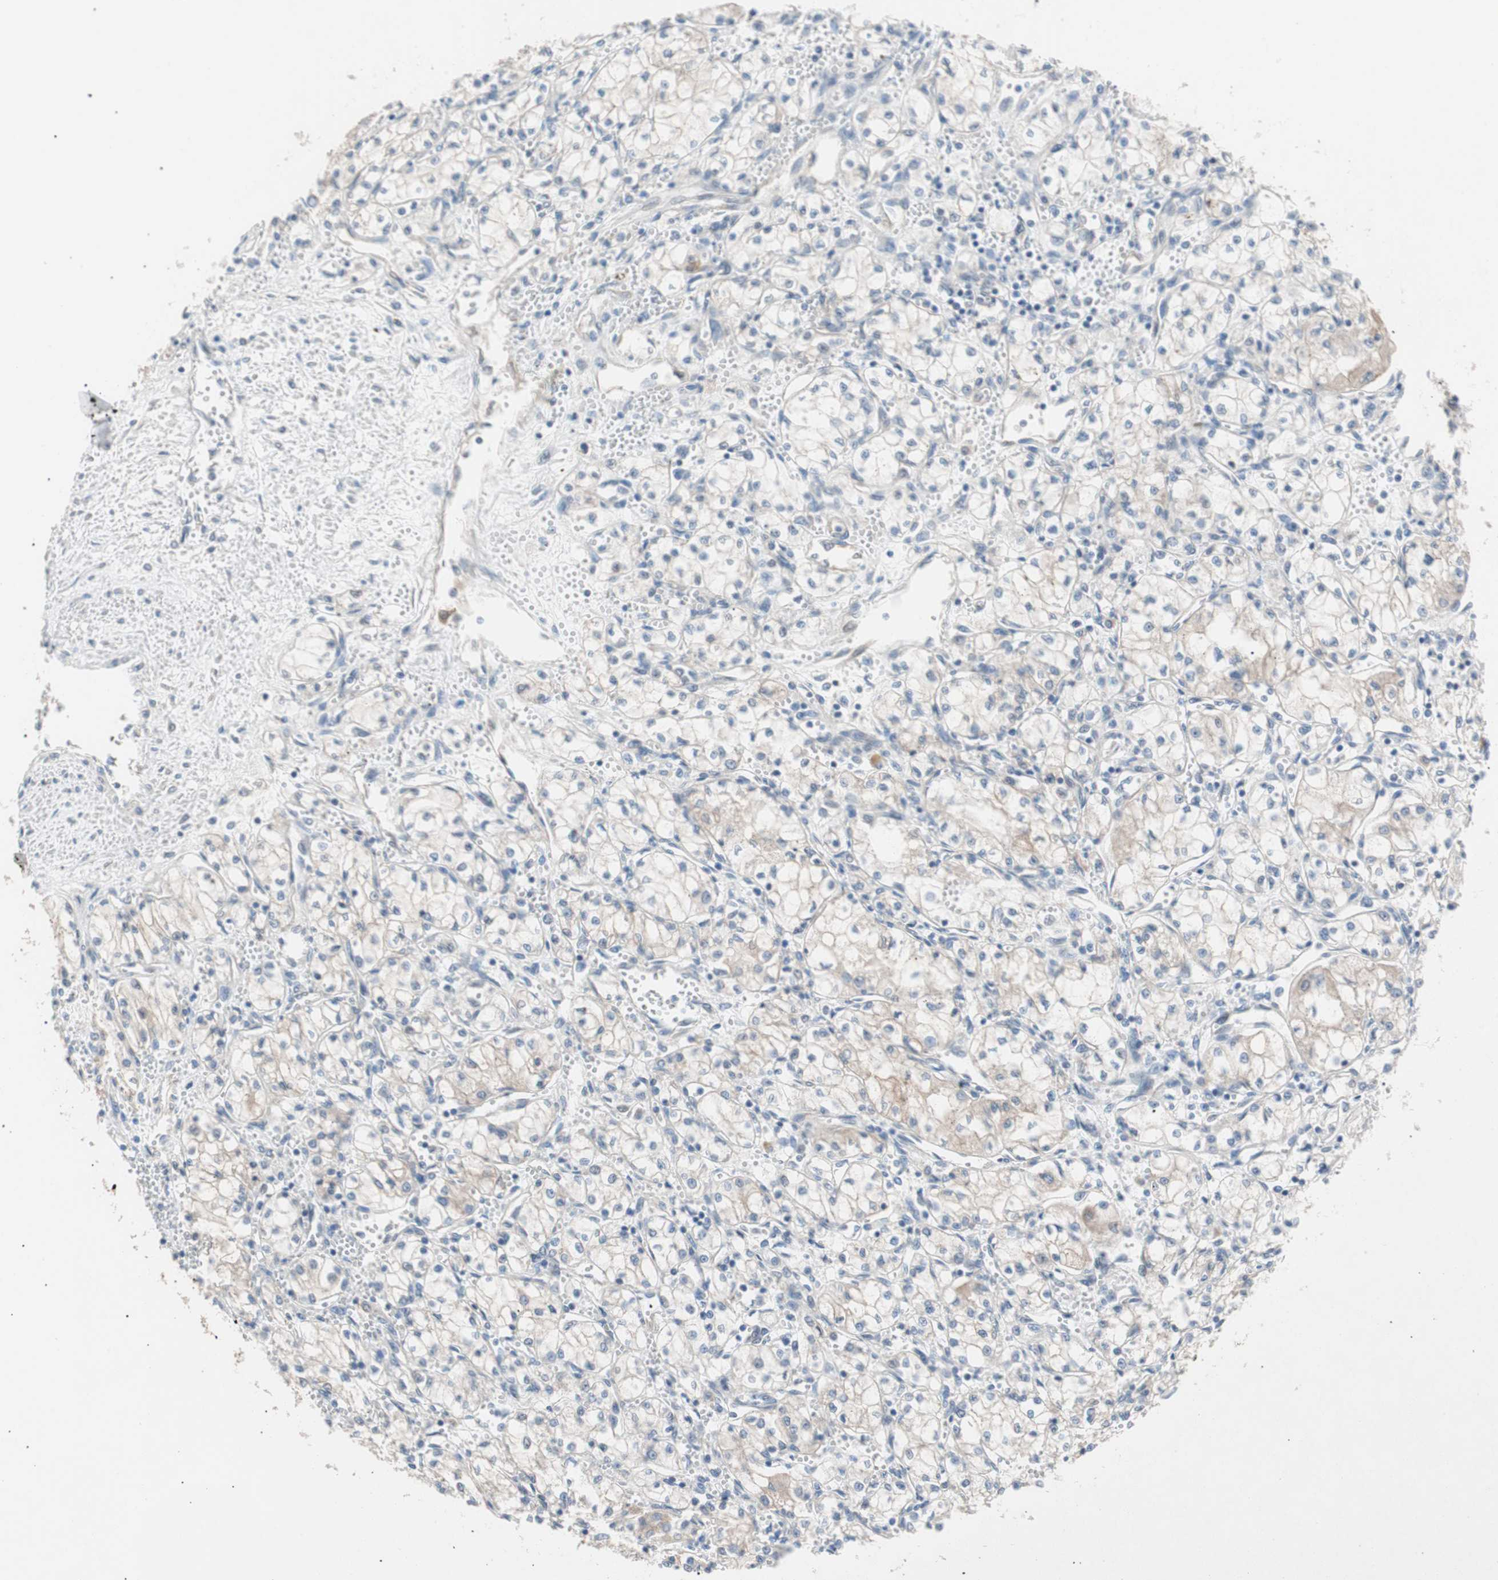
{"staining": {"intensity": "negative", "quantity": "none", "location": "none"}, "tissue": "renal cancer", "cell_type": "Tumor cells", "image_type": "cancer", "snomed": [{"axis": "morphology", "description": "Normal tissue, NOS"}, {"axis": "morphology", "description": "Adenocarcinoma, NOS"}, {"axis": "topography", "description": "Kidney"}], "caption": "This is an immunohistochemistry (IHC) micrograph of human renal cancer (adenocarcinoma). There is no expression in tumor cells.", "gene": "SMG1", "patient": {"sex": "male", "age": 59}}